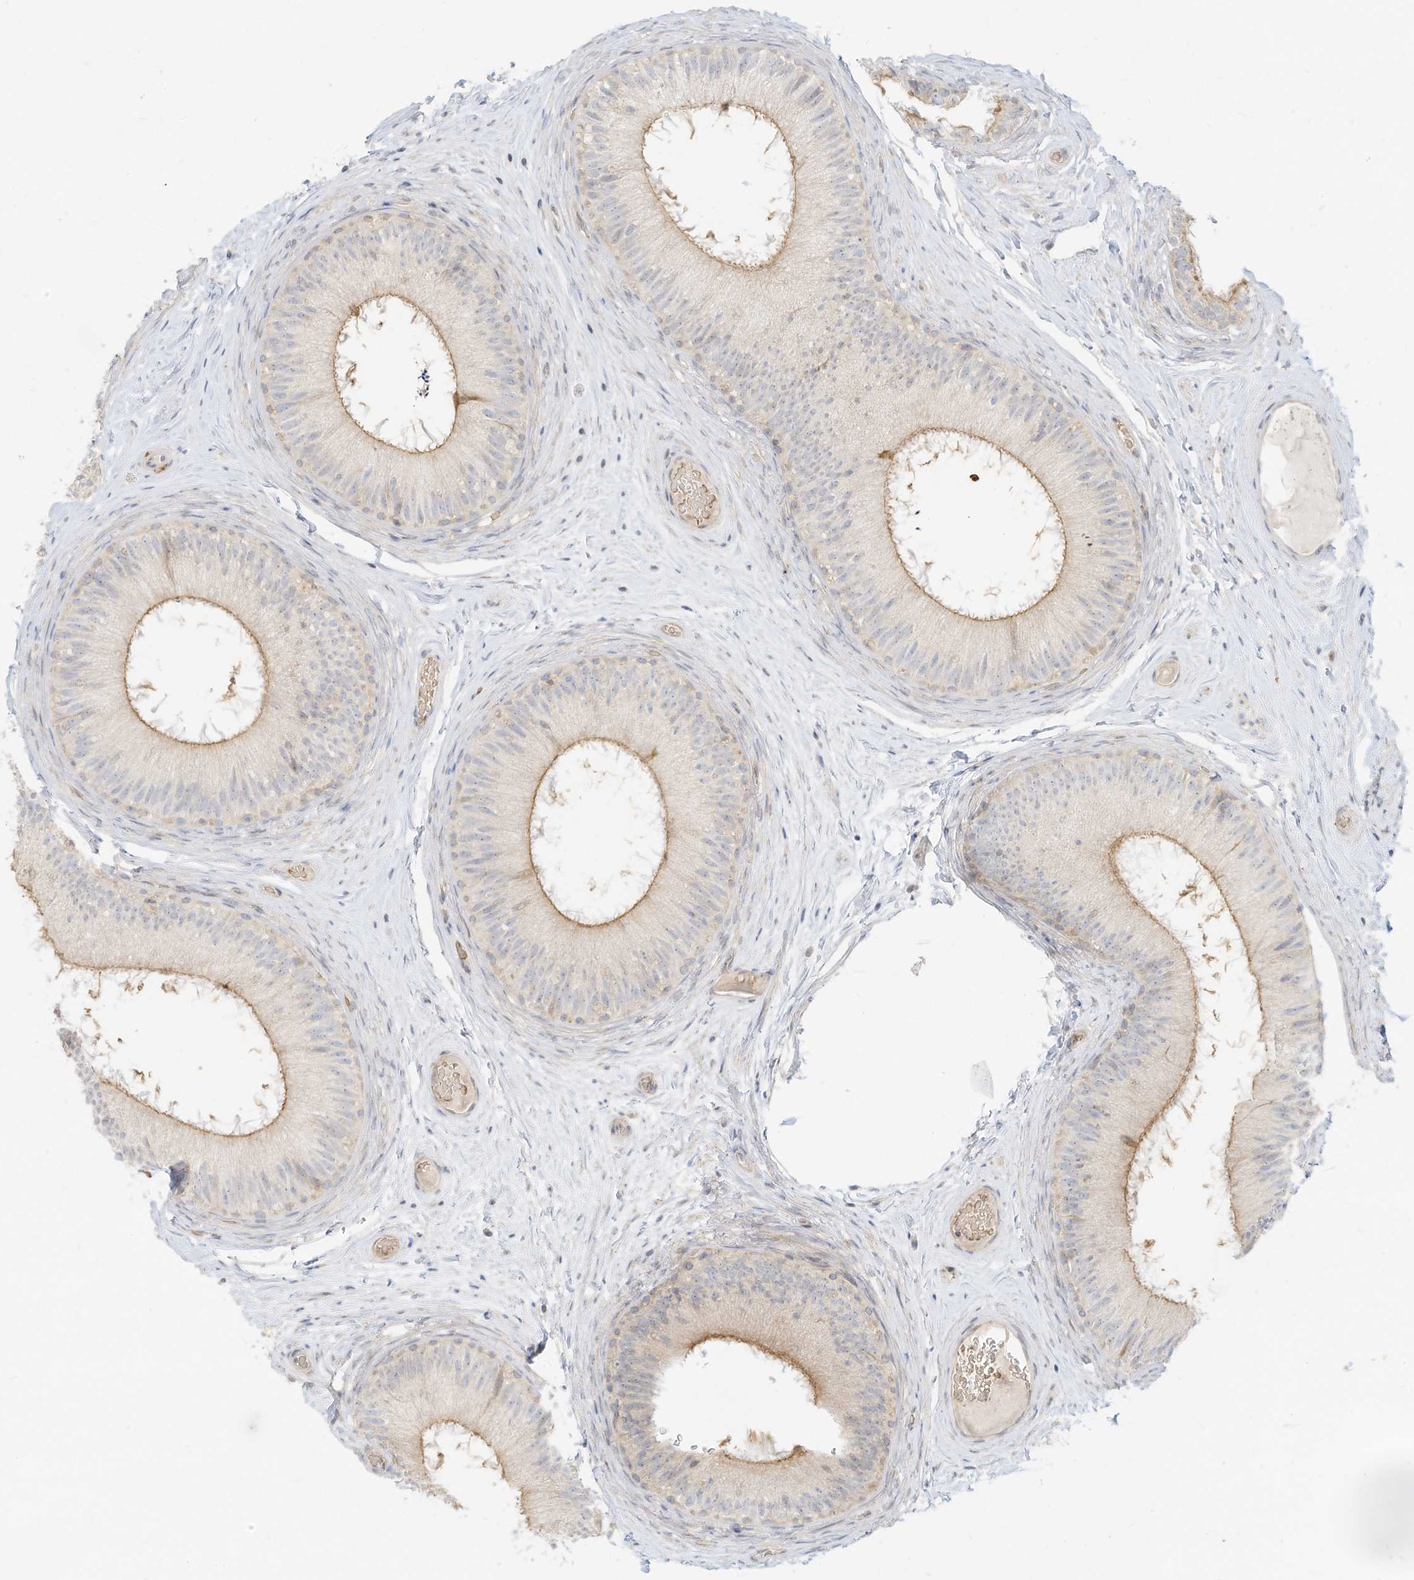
{"staining": {"intensity": "moderate", "quantity": "25%-75%", "location": "cytoplasmic/membranous"}, "tissue": "epididymis", "cell_type": "Glandular cells", "image_type": "normal", "snomed": [{"axis": "morphology", "description": "Normal tissue, NOS"}, {"axis": "topography", "description": "Epididymis"}], "caption": "The micrograph displays immunohistochemical staining of normal epididymis. There is moderate cytoplasmic/membranous expression is appreciated in approximately 25%-75% of glandular cells. (DAB IHC with brightfield microscopy, high magnification).", "gene": "OFD1", "patient": {"sex": "male", "age": 50}}